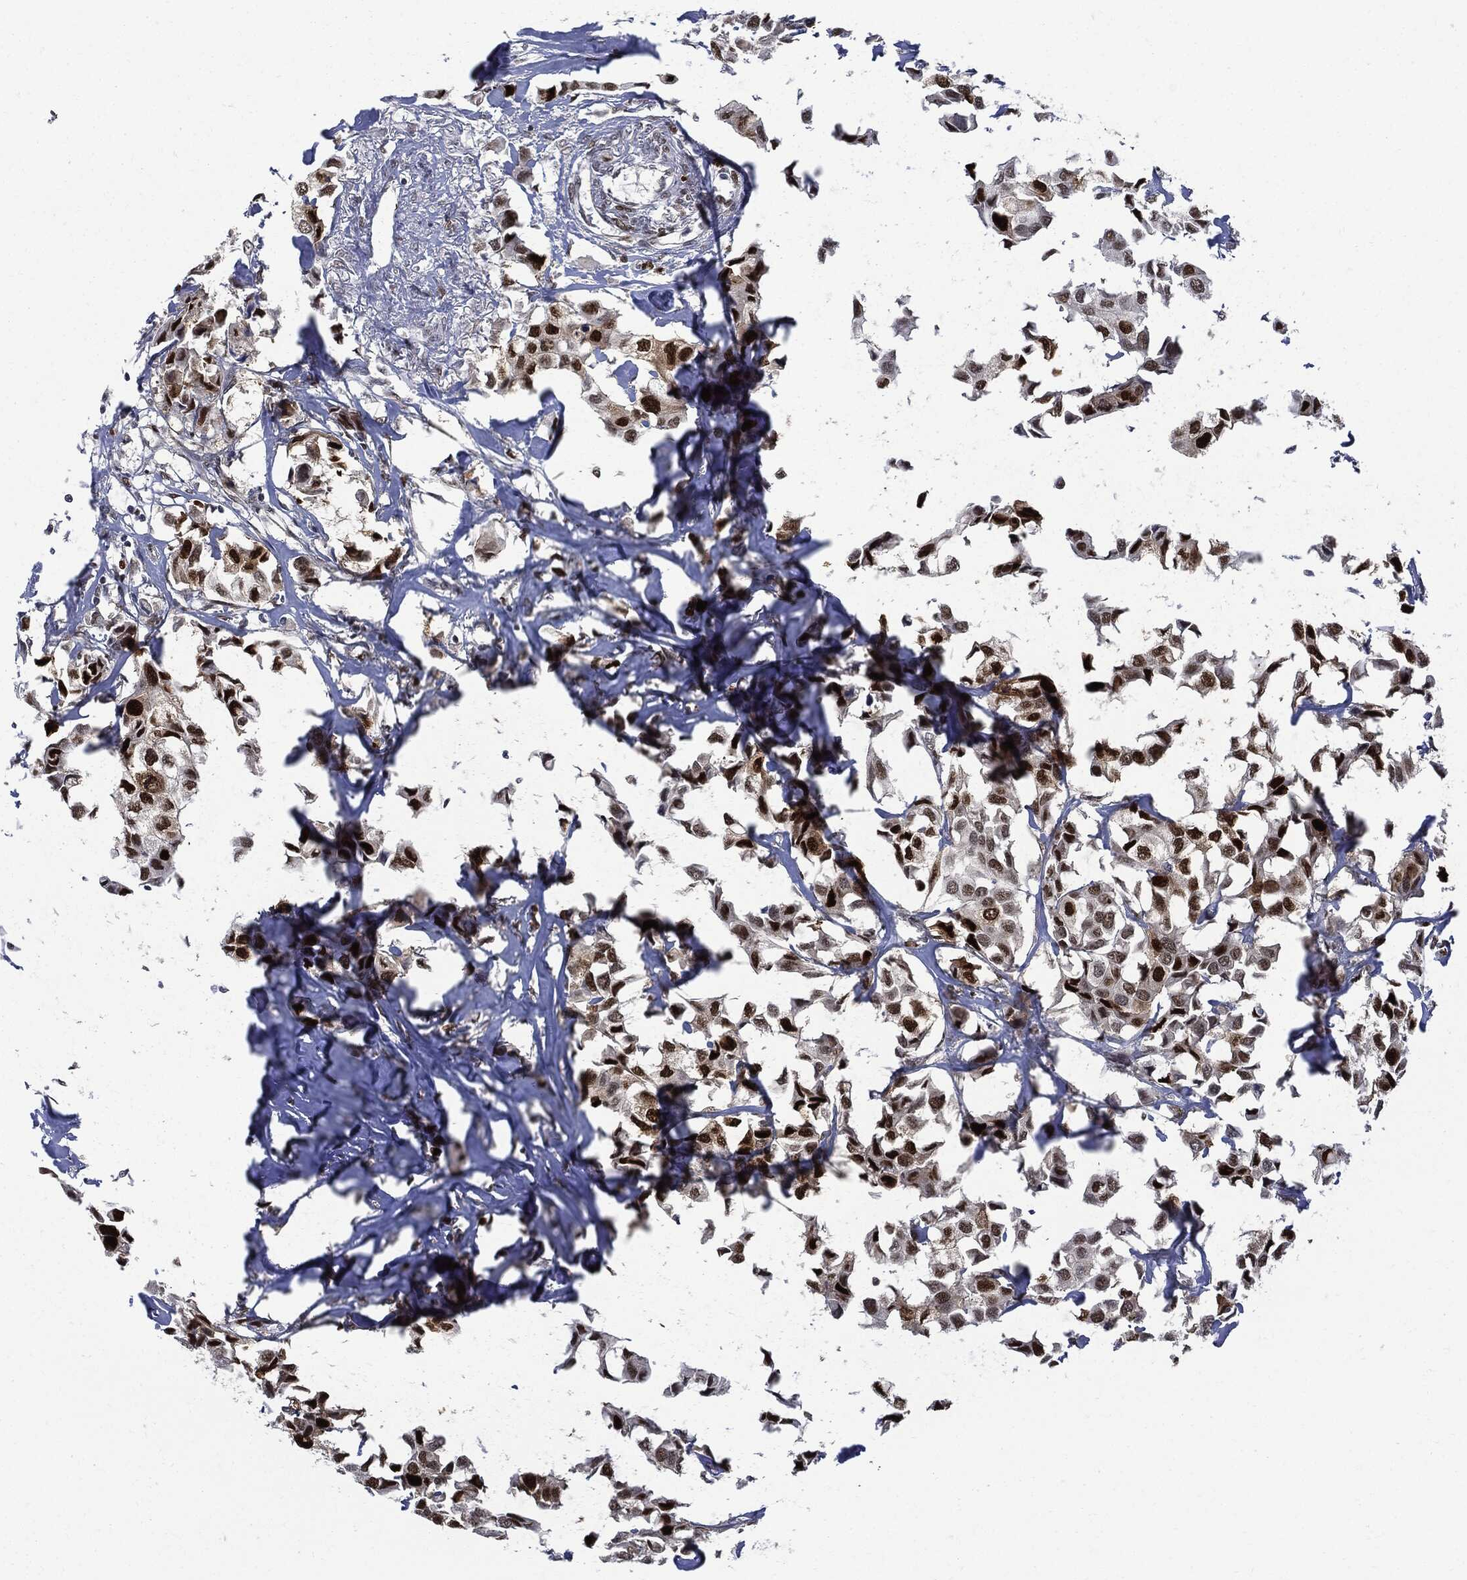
{"staining": {"intensity": "strong", "quantity": ">75%", "location": "nuclear"}, "tissue": "breast cancer", "cell_type": "Tumor cells", "image_type": "cancer", "snomed": [{"axis": "morphology", "description": "Duct carcinoma"}, {"axis": "topography", "description": "Breast"}], "caption": "Brown immunohistochemical staining in breast cancer displays strong nuclear positivity in approximately >75% of tumor cells. The protein is stained brown, and the nuclei are stained in blue (DAB IHC with brightfield microscopy, high magnification).", "gene": "PCNA", "patient": {"sex": "female", "age": 80}}